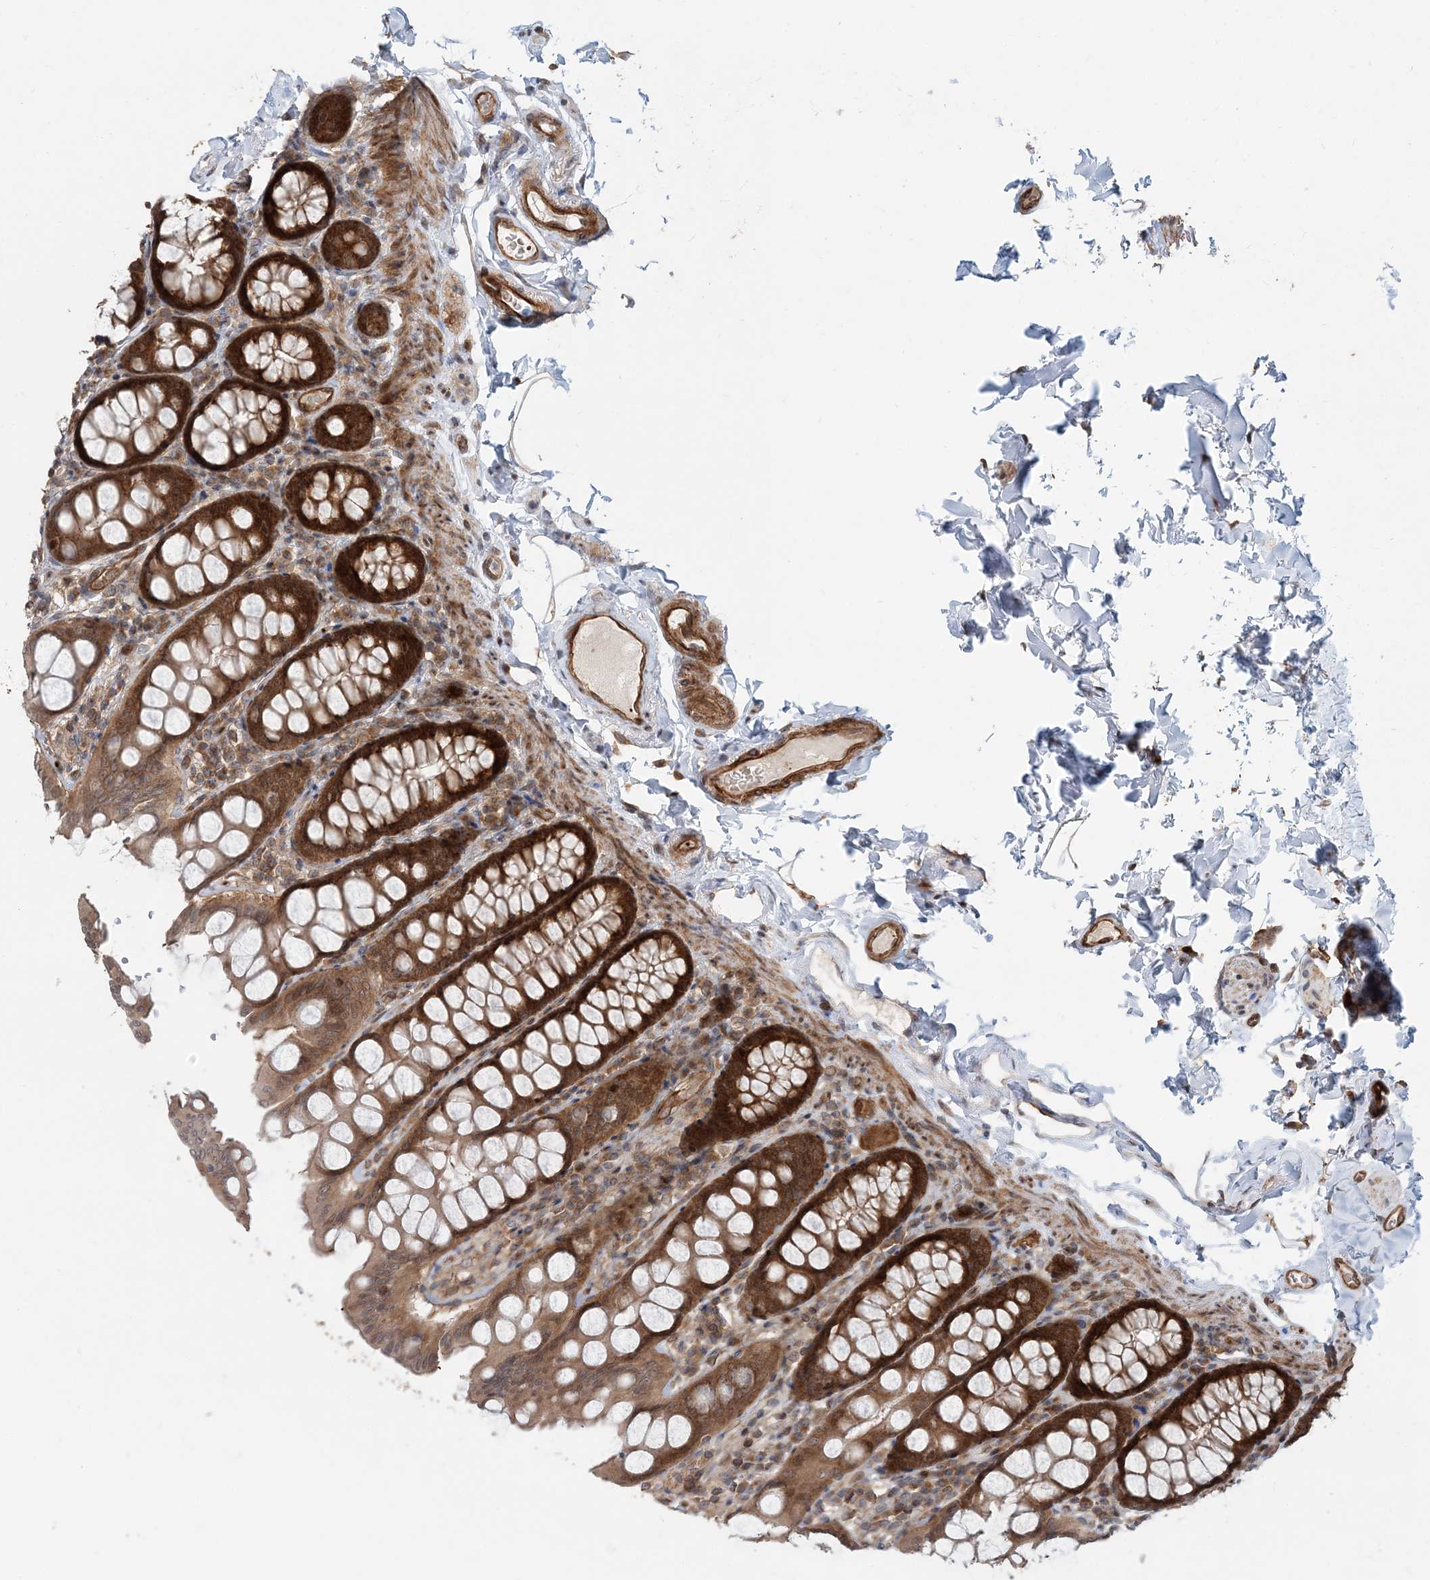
{"staining": {"intensity": "moderate", "quantity": ">75%", "location": "cytoplasmic/membranous"}, "tissue": "colon", "cell_type": "Endothelial cells", "image_type": "normal", "snomed": [{"axis": "morphology", "description": "Normal tissue, NOS"}, {"axis": "topography", "description": "Colon"}, {"axis": "topography", "description": "Peripheral nerve tissue"}], "caption": "IHC micrograph of benign colon: human colon stained using immunohistochemistry shows medium levels of moderate protein expression localized specifically in the cytoplasmic/membranous of endothelial cells, appearing as a cytoplasmic/membranous brown color.", "gene": "GEMIN5", "patient": {"sex": "female", "age": 61}}